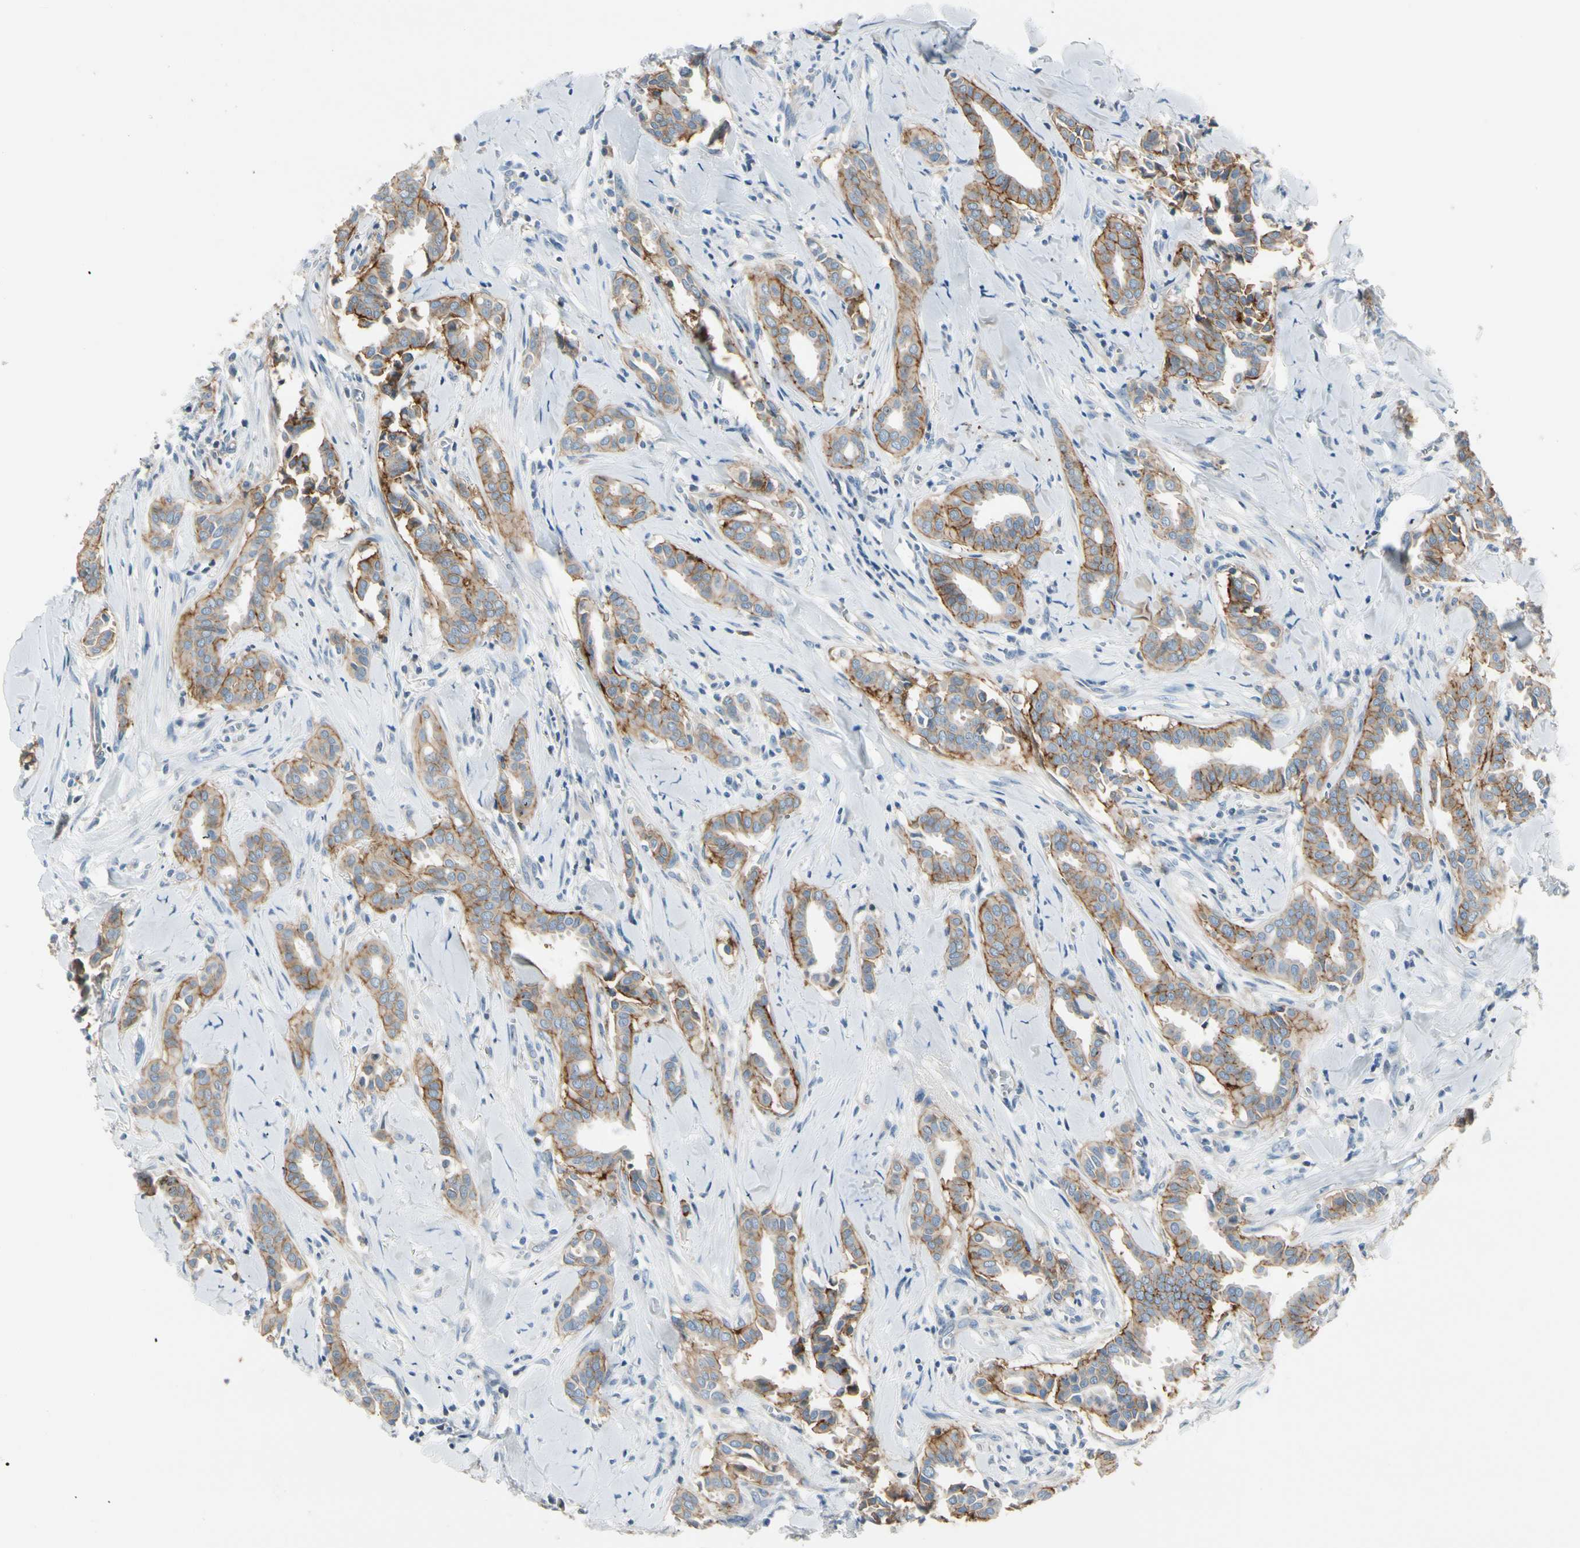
{"staining": {"intensity": "moderate", "quantity": ">75%", "location": "cytoplasmic/membranous"}, "tissue": "head and neck cancer", "cell_type": "Tumor cells", "image_type": "cancer", "snomed": [{"axis": "morphology", "description": "Adenocarcinoma, NOS"}, {"axis": "topography", "description": "Salivary gland"}, {"axis": "topography", "description": "Head-Neck"}], "caption": "Head and neck adenocarcinoma stained with DAB (3,3'-diaminobenzidine) immunohistochemistry demonstrates medium levels of moderate cytoplasmic/membranous positivity in approximately >75% of tumor cells.", "gene": "ITGA3", "patient": {"sex": "female", "age": 59}}